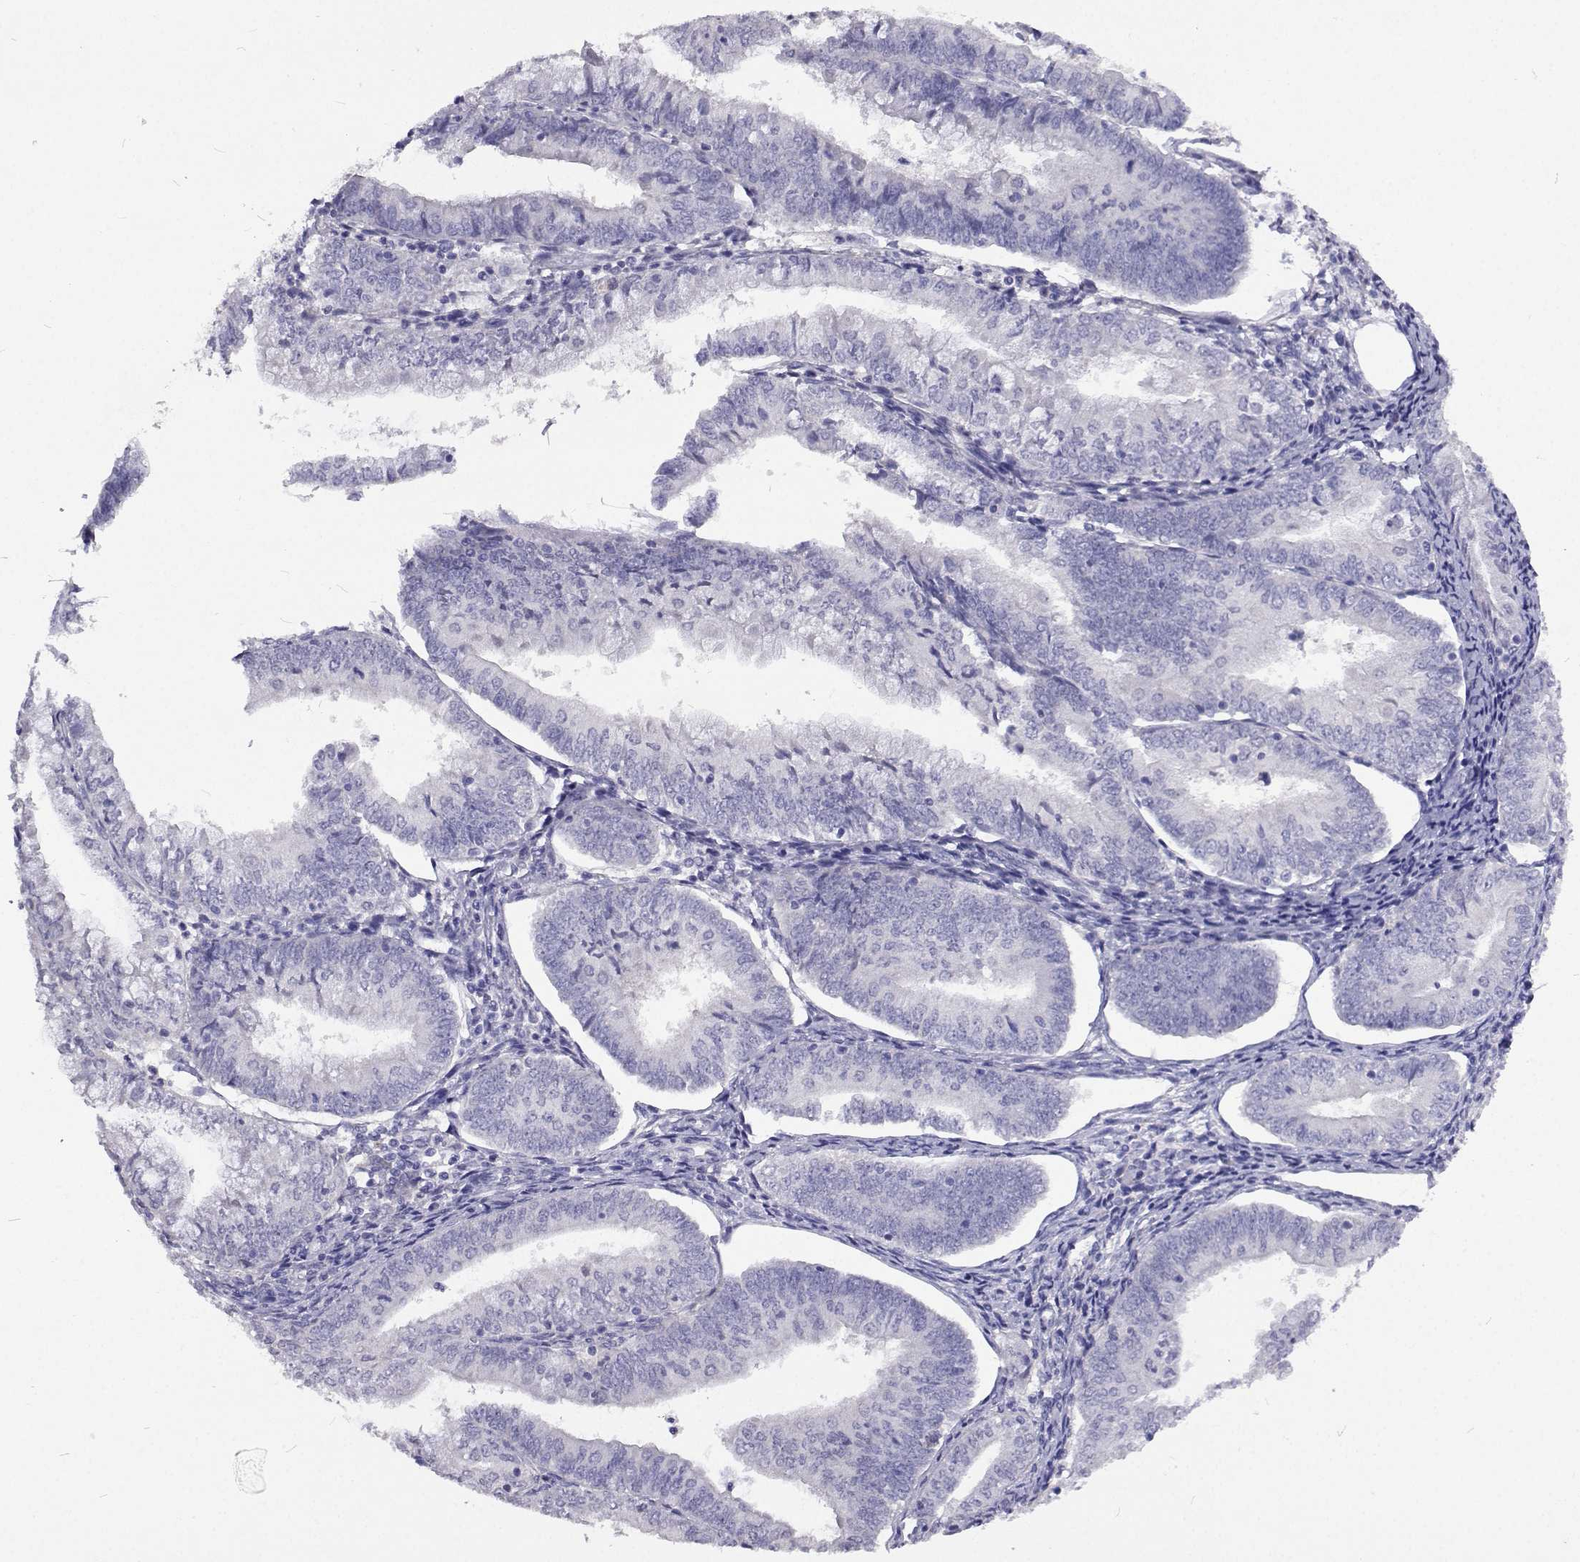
{"staining": {"intensity": "negative", "quantity": "none", "location": "none"}, "tissue": "endometrial cancer", "cell_type": "Tumor cells", "image_type": "cancer", "snomed": [{"axis": "morphology", "description": "Adenocarcinoma, NOS"}, {"axis": "topography", "description": "Endometrium"}], "caption": "DAB immunohistochemical staining of human endometrial cancer (adenocarcinoma) demonstrates no significant expression in tumor cells.", "gene": "CFAP44", "patient": {"sex": "female", "age": 55}}